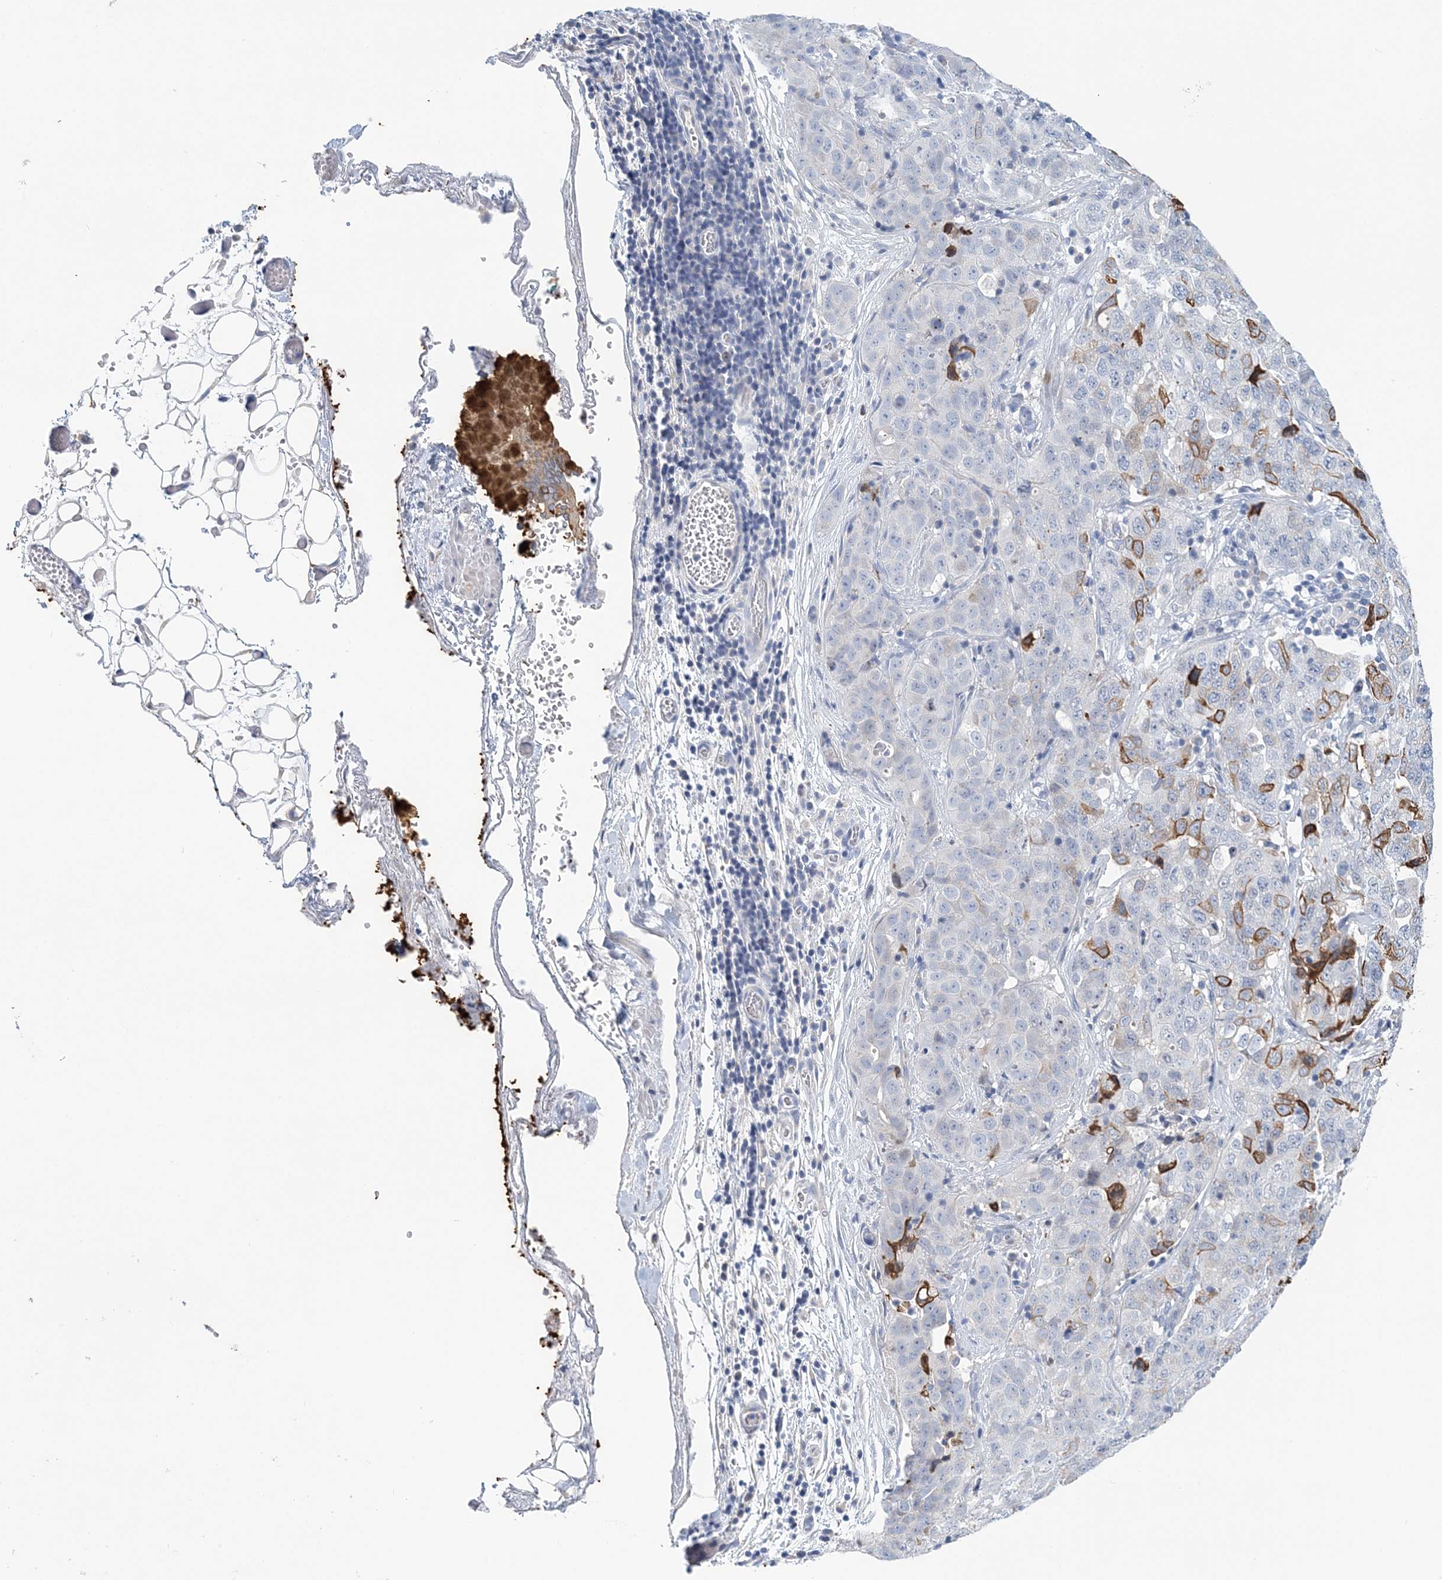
{"staining": {"intensity": "moderate", "quantity": "<25%", "location": "cytoplasmic/membranous"}, "tissue": "stomach cancer", "cell_type": "Tumor cells", "image_type": "cancer", "snomed": [{"axis": "morphology", "description": "Normal tissue, NOS"}, {"axis": "morphology", "description": "Adenocarcinoma, NOS"}, {"axis": "topography", "description": "Lymph node"}, {"axis": "topography", "description": "Stomach"}], "caption": "Protein staining exhibits moderate cytoplasmic/membranous expression in about <25% of tumor cells in stomach adenocarcinoma. The staining was performed using DAB (3,3'-diaminobenzidine), with brown indicating positive protein expression. Nuclei are stained blue with hematoxylin.", "gene": "LRRIQ4", "patient": {"sex": "male", "age": 48}}